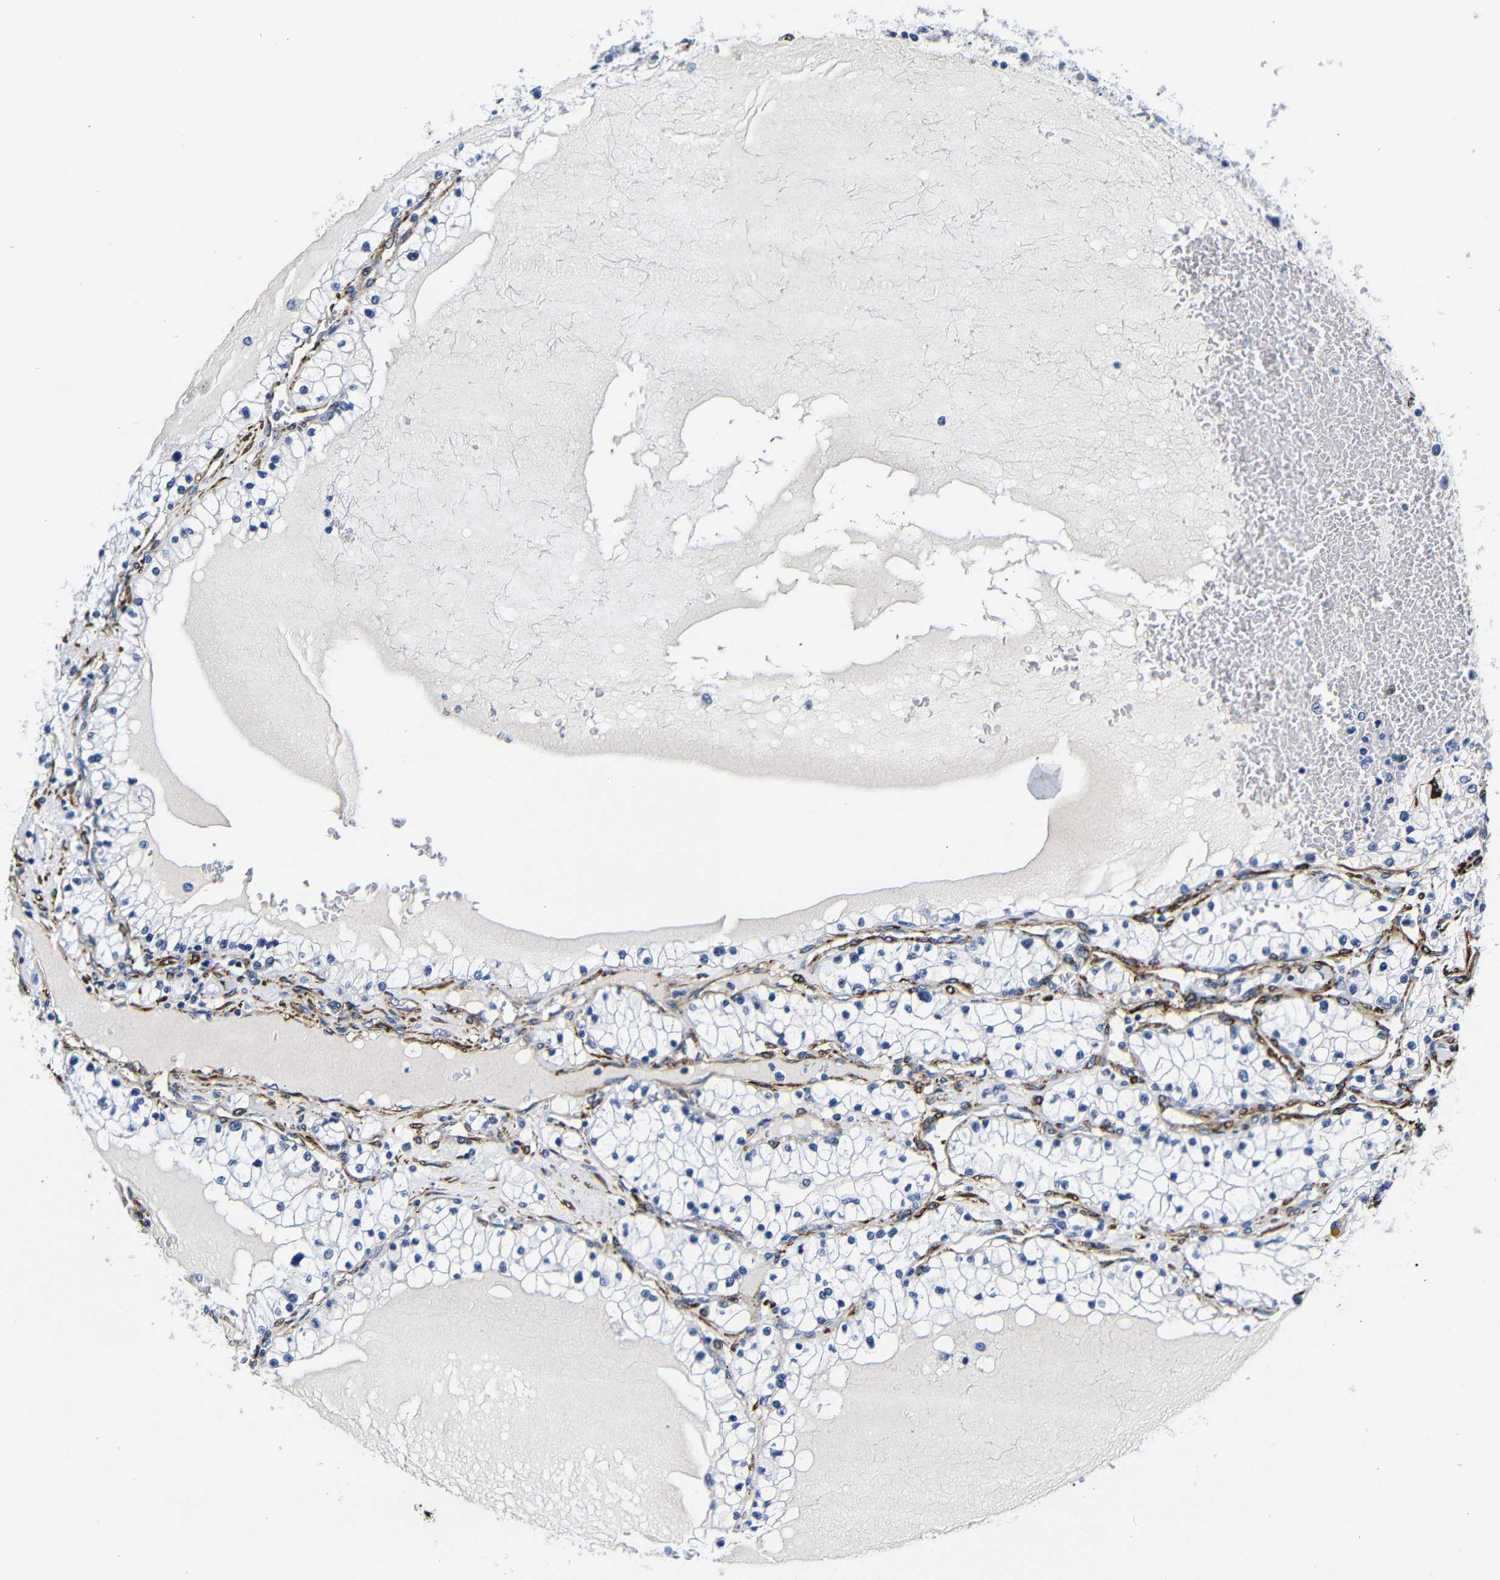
{"staining": {"intensity": "negative", "quantity": "none", "location": "none"}, "tissue": "renal cancer", "cell_type": "Tumor cells", "image_type": "cancer", "snomed": [{"axis": "morphology", "description": "Adenocarcinoma, NOS"}, {"axis": "topography", "description": "Kidney"}], "caption": "A micrograph of renal adenocarcinoma stained for a protein shows no brown staining in tumor cells.", "gene": "LRIG1", "patient": {"sex": "male", "age": 68}}